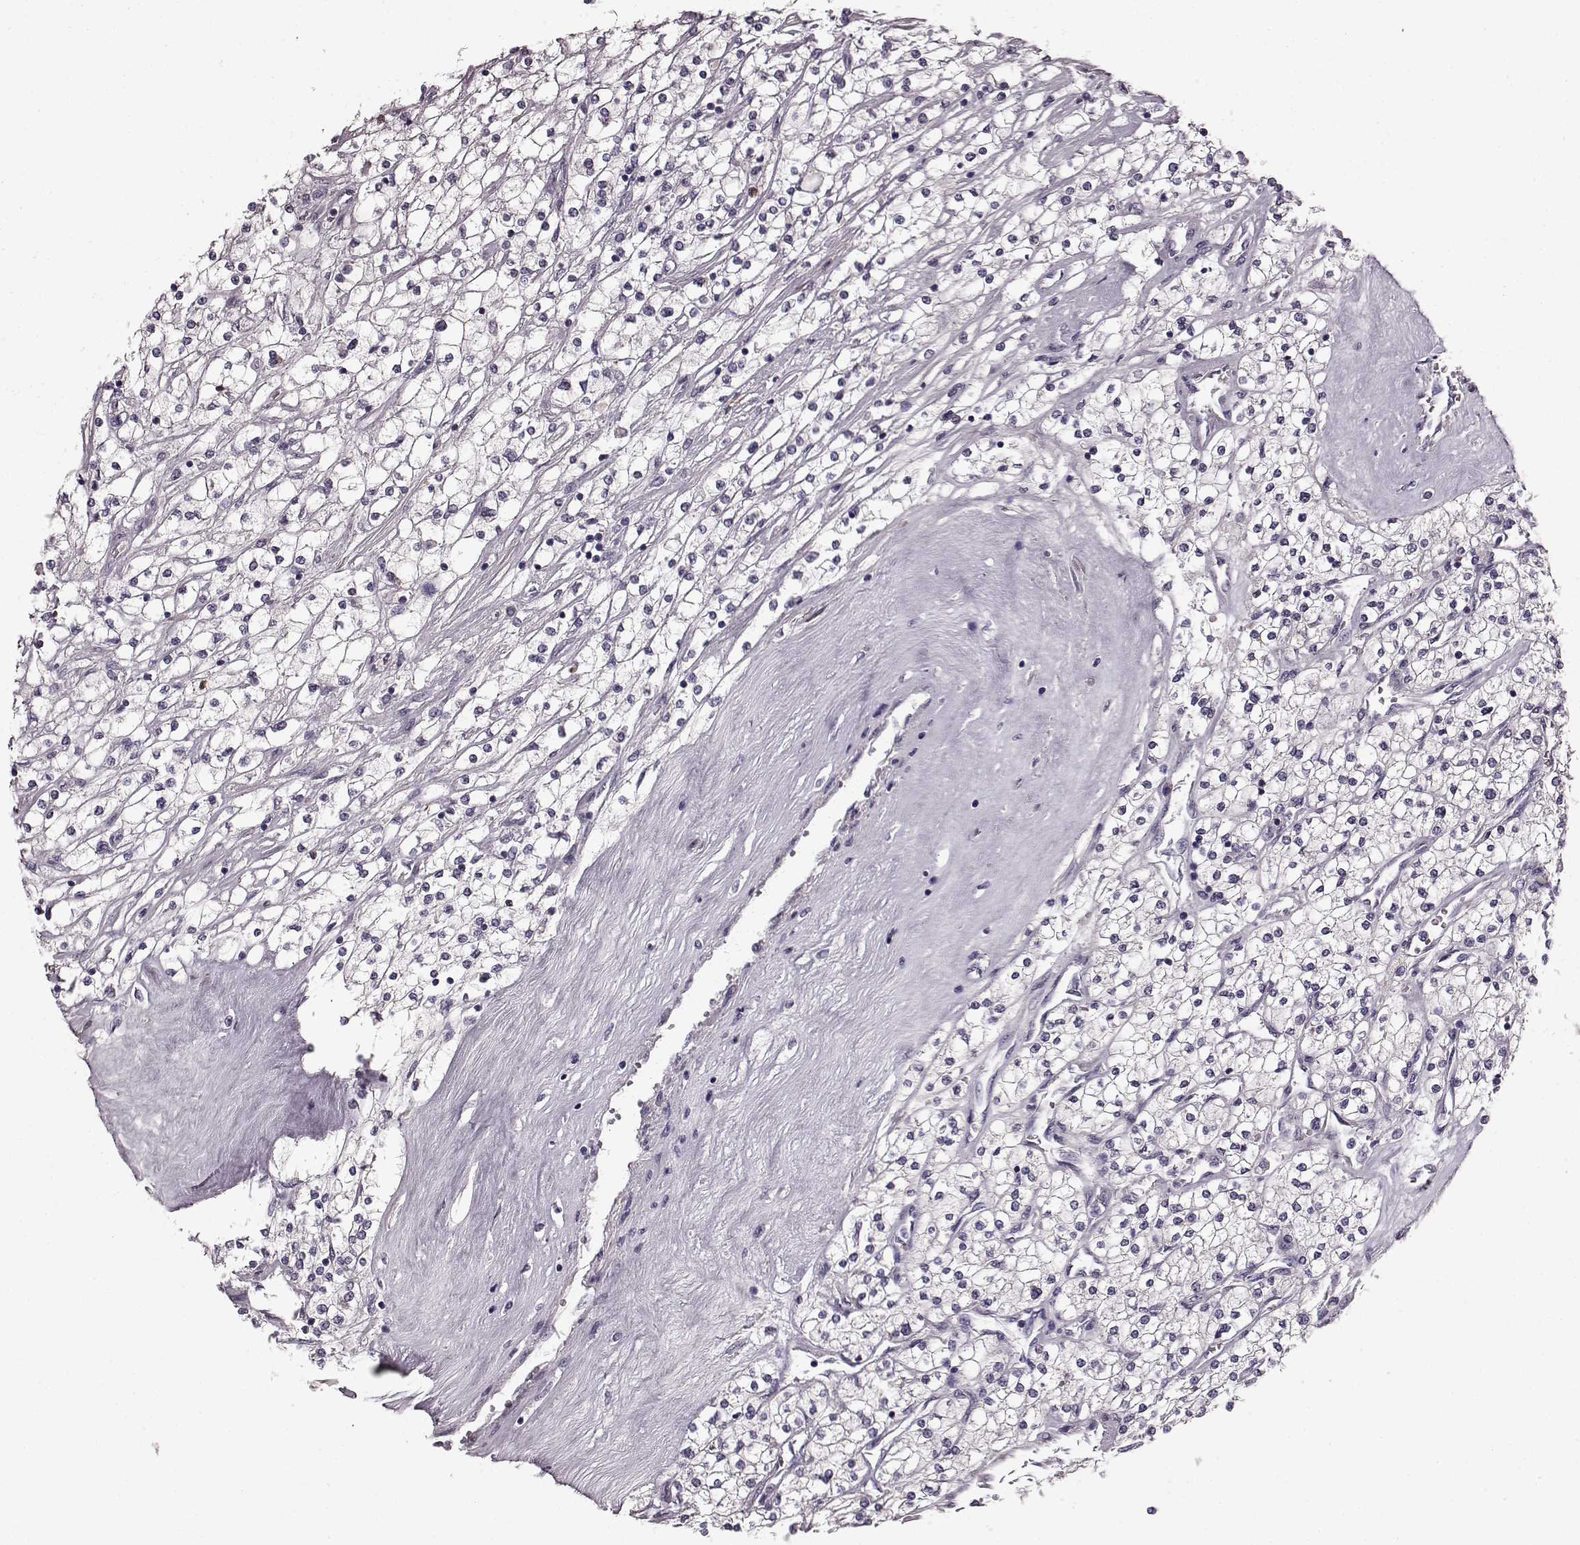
{"staining": {"intensity": "negative", "quantity": "none", "location": "none"}, "tissue": "renal cancer", "cell_type": "Tumor cells", "image_type": "cancer", "snomed": [{"axis": "morphology", "description": "Adenocarcinoma, NOS"}, {"axis": "topography", "description": "Kidney"}], "caption": "Human renal cancer stained for a protein using IHC reveals no staining in tumor cells.", "gene": "SLCO3A1", "patient": {"sex": "male", "age": 80}}